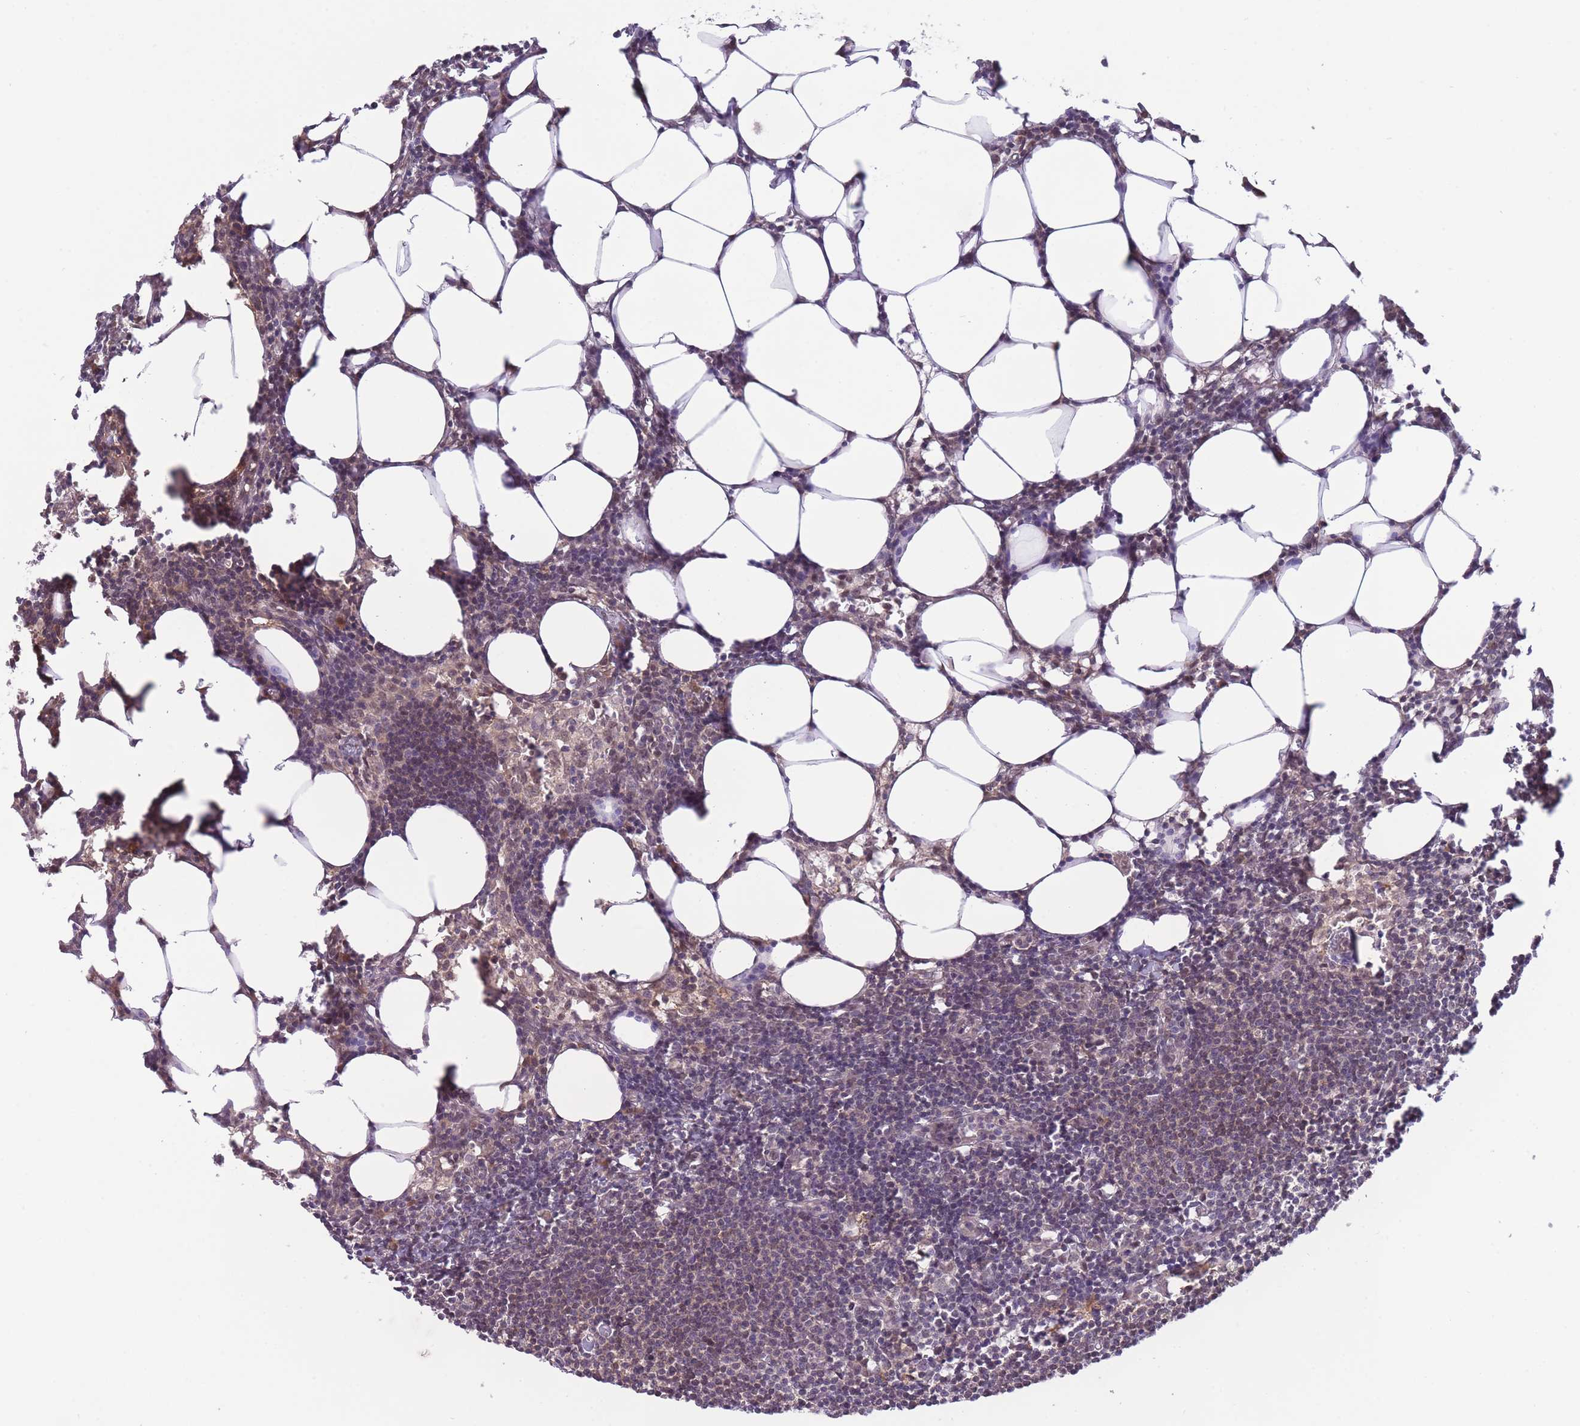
{"staining": {"intensity": "moderate", "quantity": ">75%", "location": "cytoplasmic/membranous"}, "tissue": "lymph node", "cell_type": "Germinal center cells", "image_type": "normal", "snomed": [{"axis": "morphology", "description": "Normal tissue, NOS"}, {"axis": "topography", "description": "Lymph node"}], "caption": "Lymph node stained with immunohistochemistry (IHC) shows moderate cytoplasmic/membranous positivity in about >75% of germinal center cells.", "gene": "NSFL1C", "patient": {"sex": "female", "age": 30}}